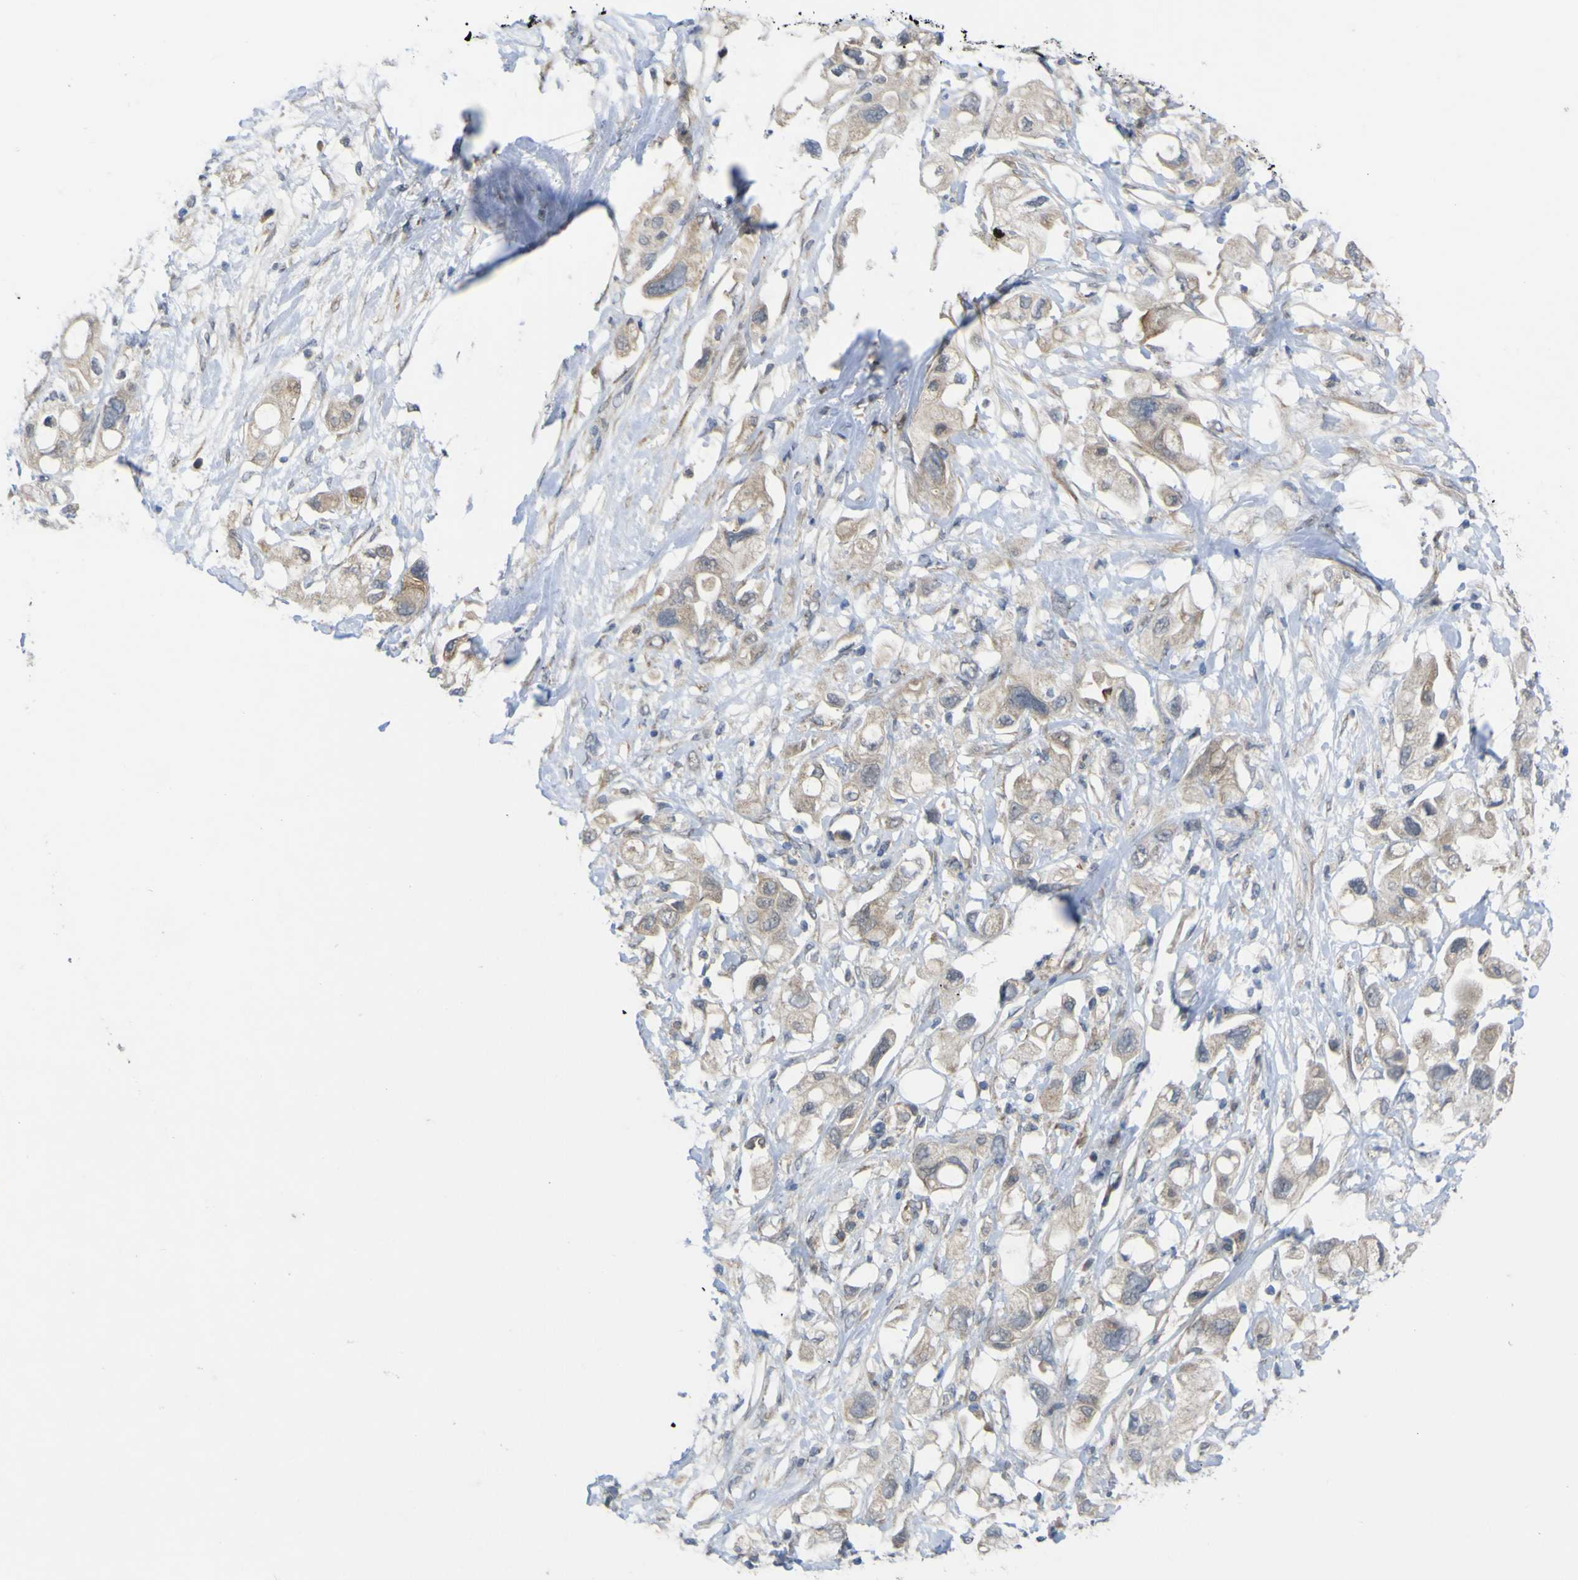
{"staining": {"intensity": "weak", "quantity": "<25%", "location": "cytoplasmic/membranous"}, "tissue": "pancreatic cancer", "cell_type": "Tumor cells", "image_type": "cancer", "snomed": [{"axis": "morphology", "description": "Adenocarcinoma, NOS"}, {"axis": "topography", "description": "Pancreas"}], "caption": "IHC photomicrograph of pancreatic adenocarcinoma stained for a protein (brown), which shows no expression in tumor cells.", "gene": "TNFRSF11A", "patient": {"sex": "female", "age": 56}}